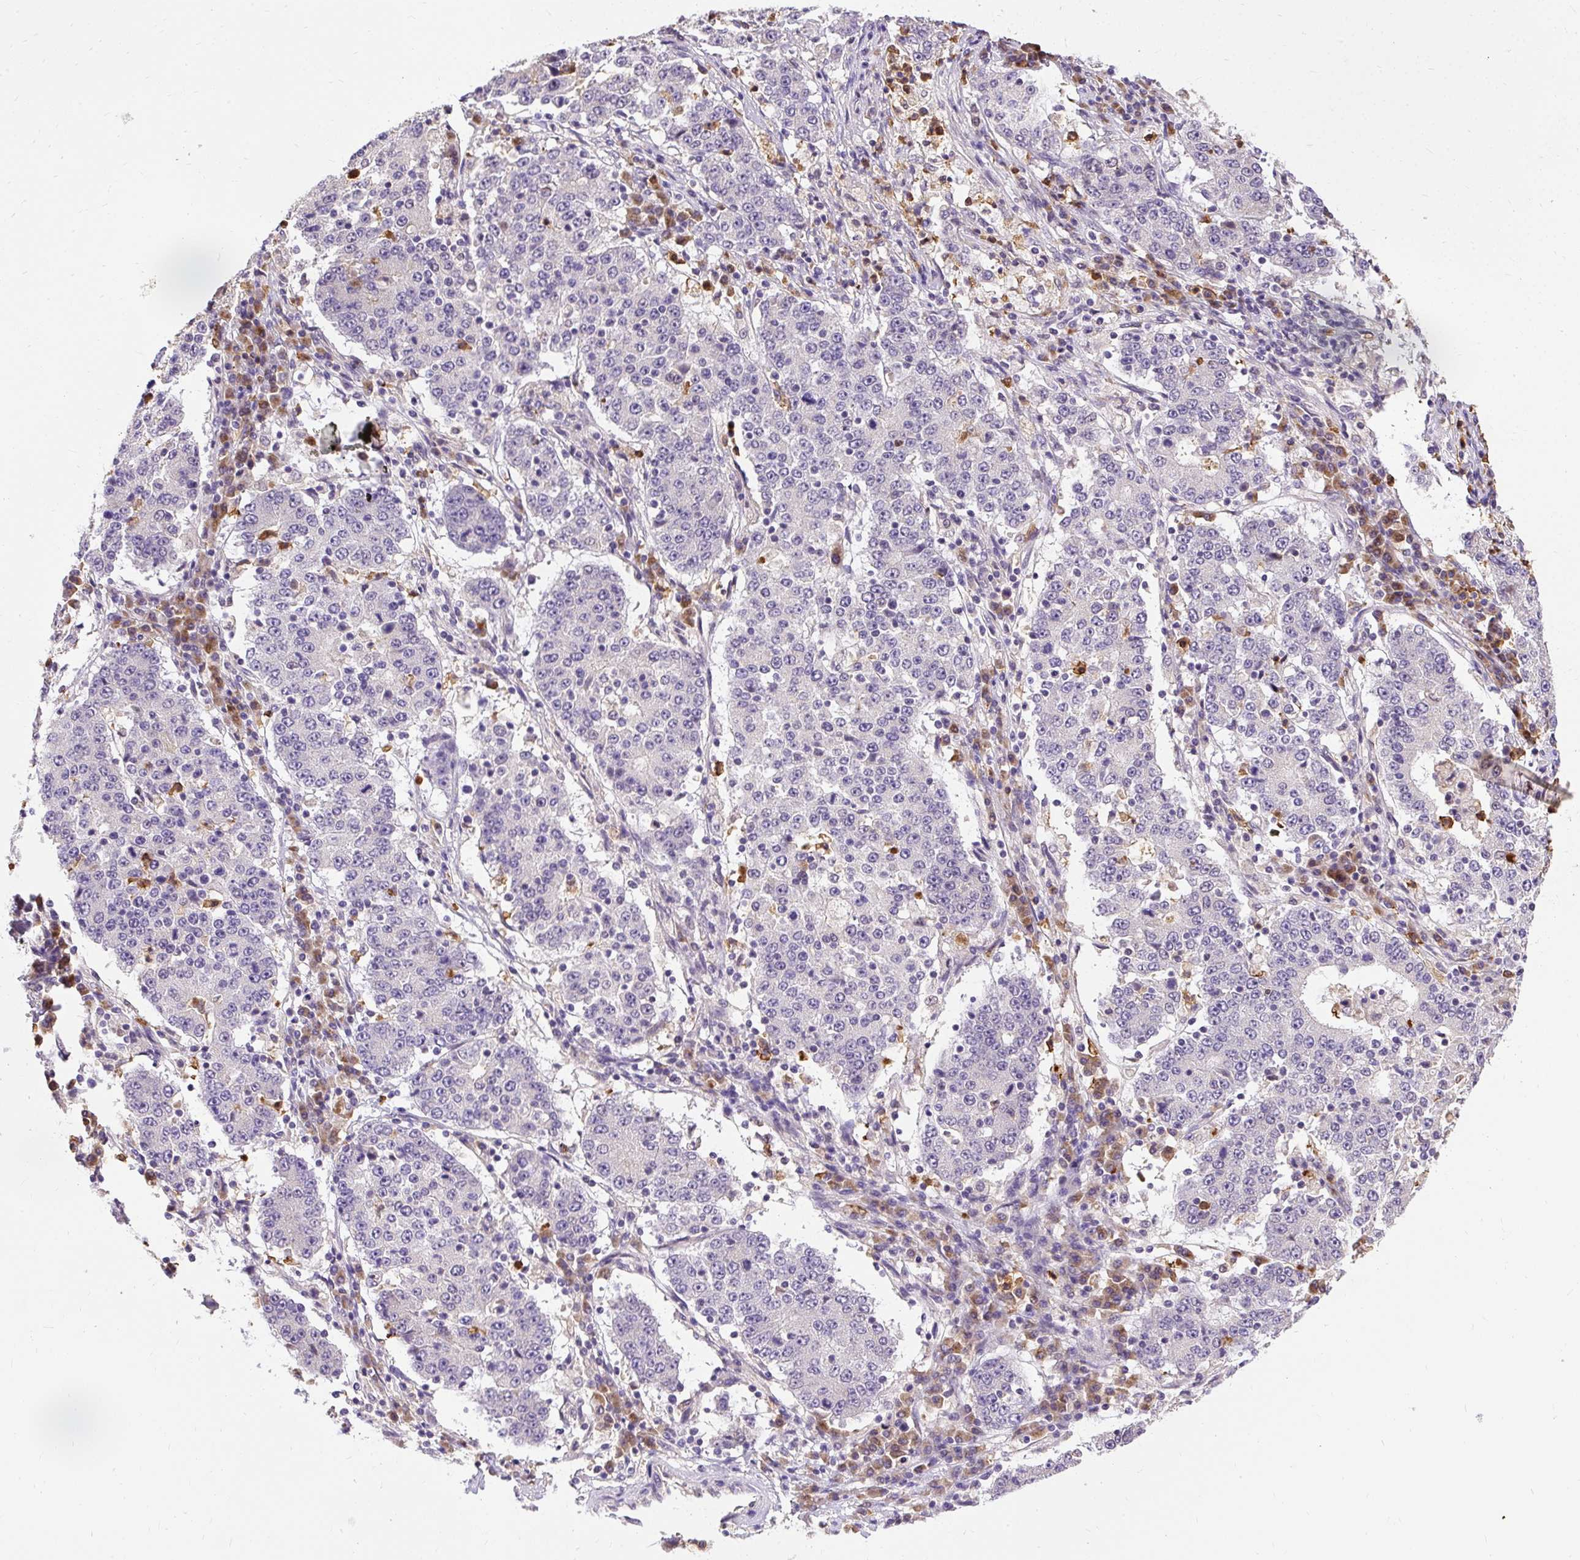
{"staining": {"intensity": "negative", "quantity": "none", "location": "none"}, "tissue": "stomach cancer", "cell_type": "Tumor cells", "image_type": "cancer", "snomed": [{"axis": "morphology", "description": "Adenocarcinoma, NOS"}, {"axis": "topography", "description": "Stomach"}], "caption": "Stomach cancer (adenocarcinoma) stained for a protein using immunohistochemistry (IHC) shows no staining tumor cells.", "gene": "CTTNBP2", "patient": {"sex": "male", "age": 59}}